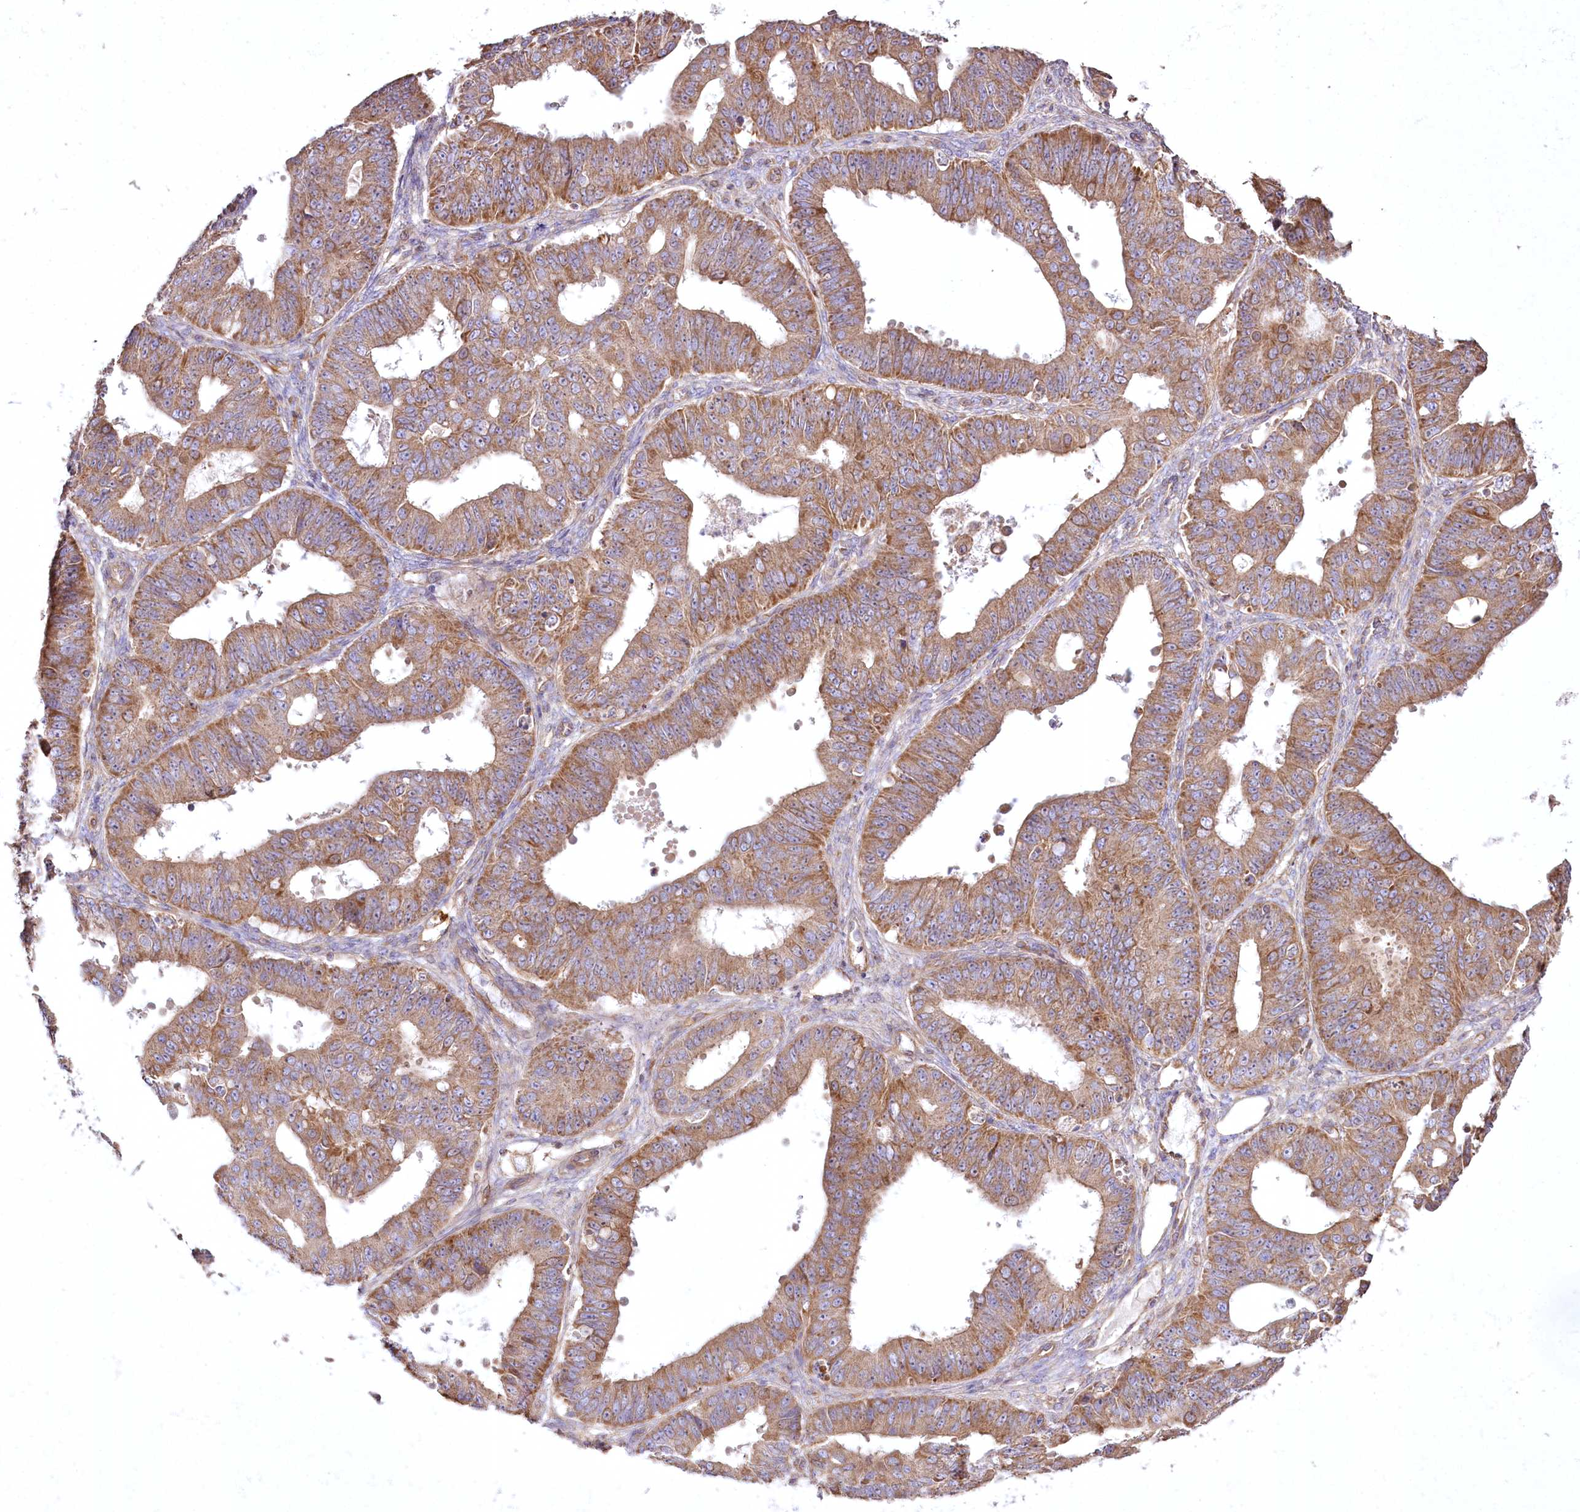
{"staining": {"intensity": "moderate", "quantity": ">75%", "location": "cytoplasmic/membranous"}, "tissue": "ovarian cancer", "cell_type": "Tumor cells", "image_type": "cancer", "snomed": [{"axis": "morphology", "description": "Carcinoma, endometroid"}, {"axis": "topography", "description": "Appendix"}, {"axis": "topography", "description": "Ovary"}], "caption": "Protein staining demonstrates moderate cytoplasmic/membranous staining in about >75% of tumor cells in ovarian endometroid carcinoma.", "gene": "SH3TC1", "patient": {"sex": "female", "age": 42}}